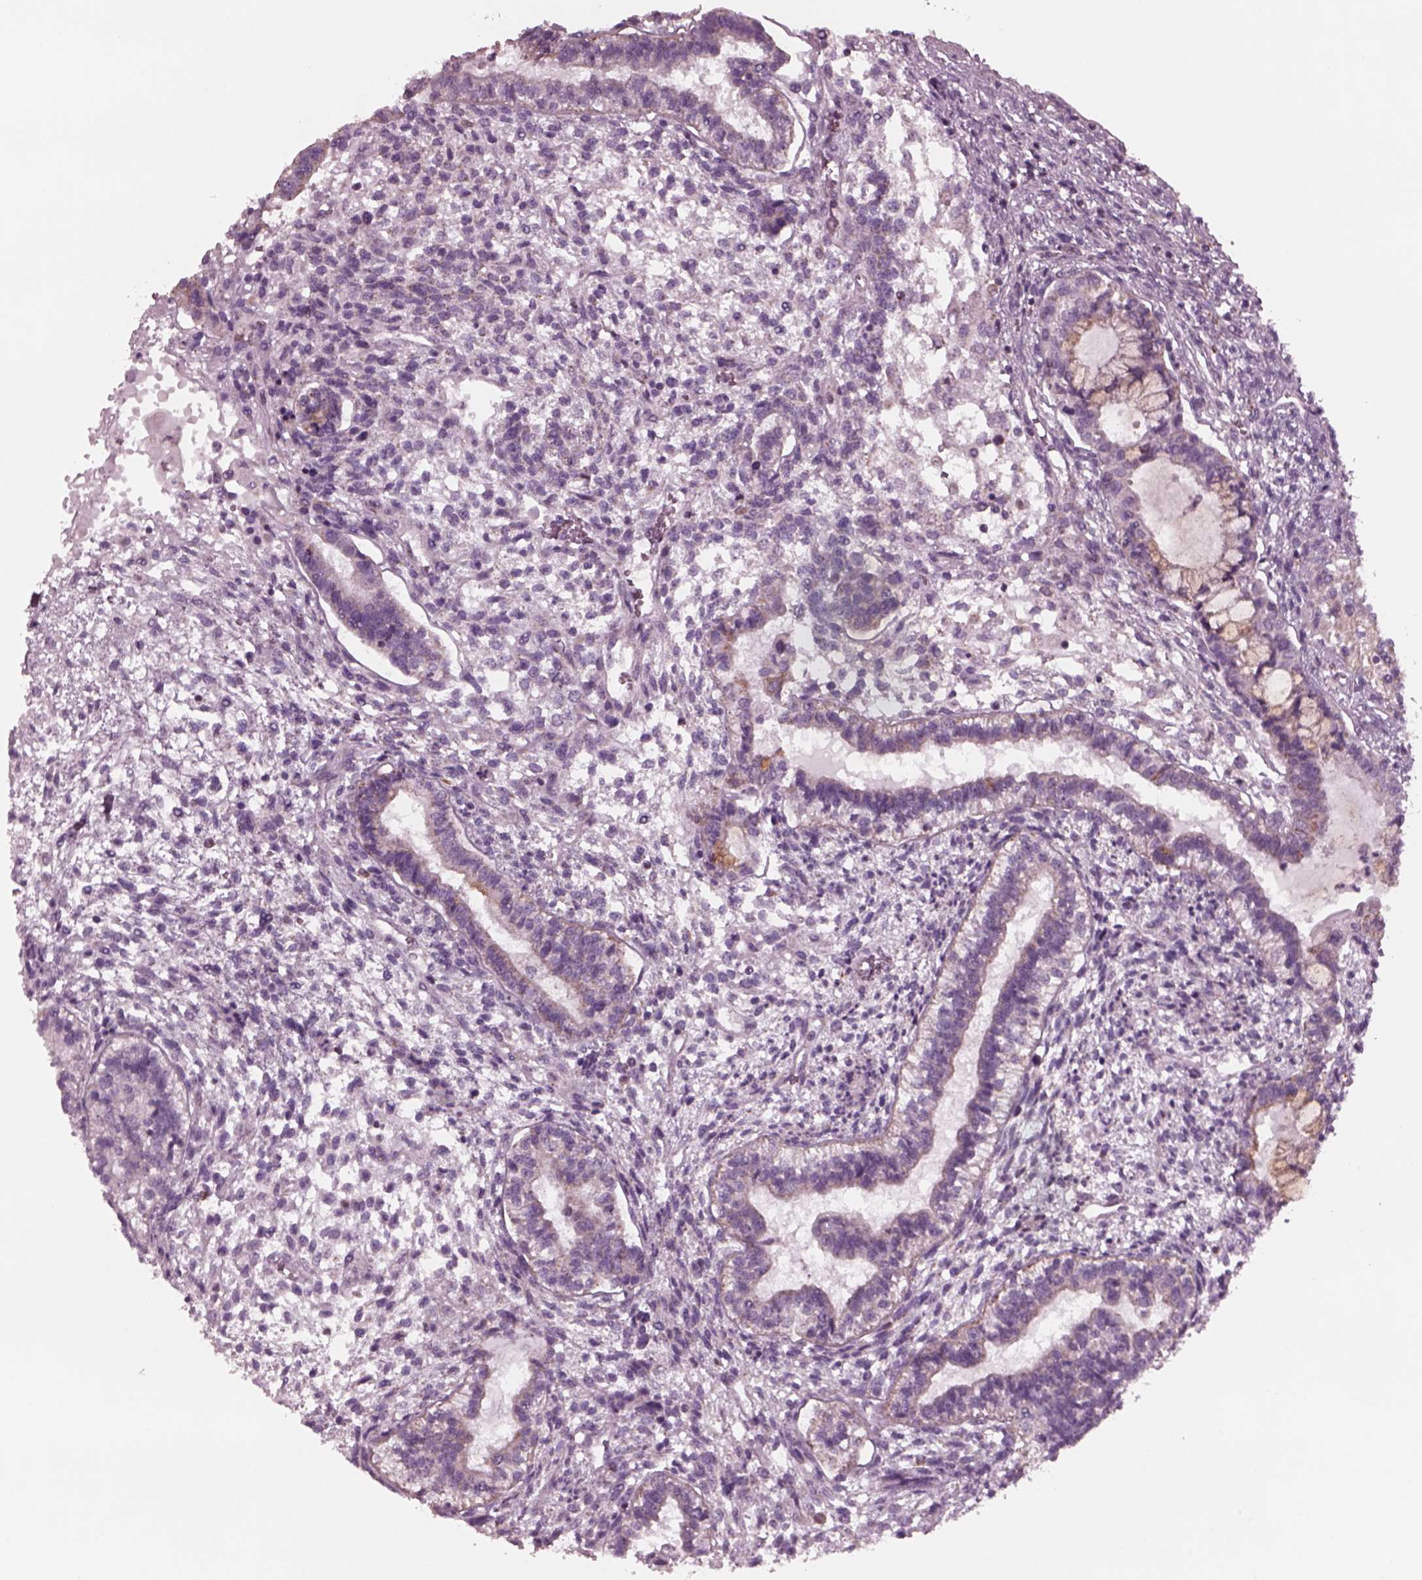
{"staining": {"intensity": "moderate", "quantity": "<25%", "location": "cytoplasmic/membranous"}, "tissue": "testis cancer", "cell_type": "Tumor cells", "image_type": "cancer", "snomed": [{"axis": "morphology", "description": "Carcinoma, Embryonal, NOS"}, {"axis": "topography", "description": "Testis"}], "caption": "There is low levels of moderate cytoplasmic/membranous expression in tumor cells of testis cancer (embryonal carcinoma), as demonstrated by immunohistochemical staining (brown color).", "gene": "CELSR3", "patient": {"sex": "male", "age": 37}}